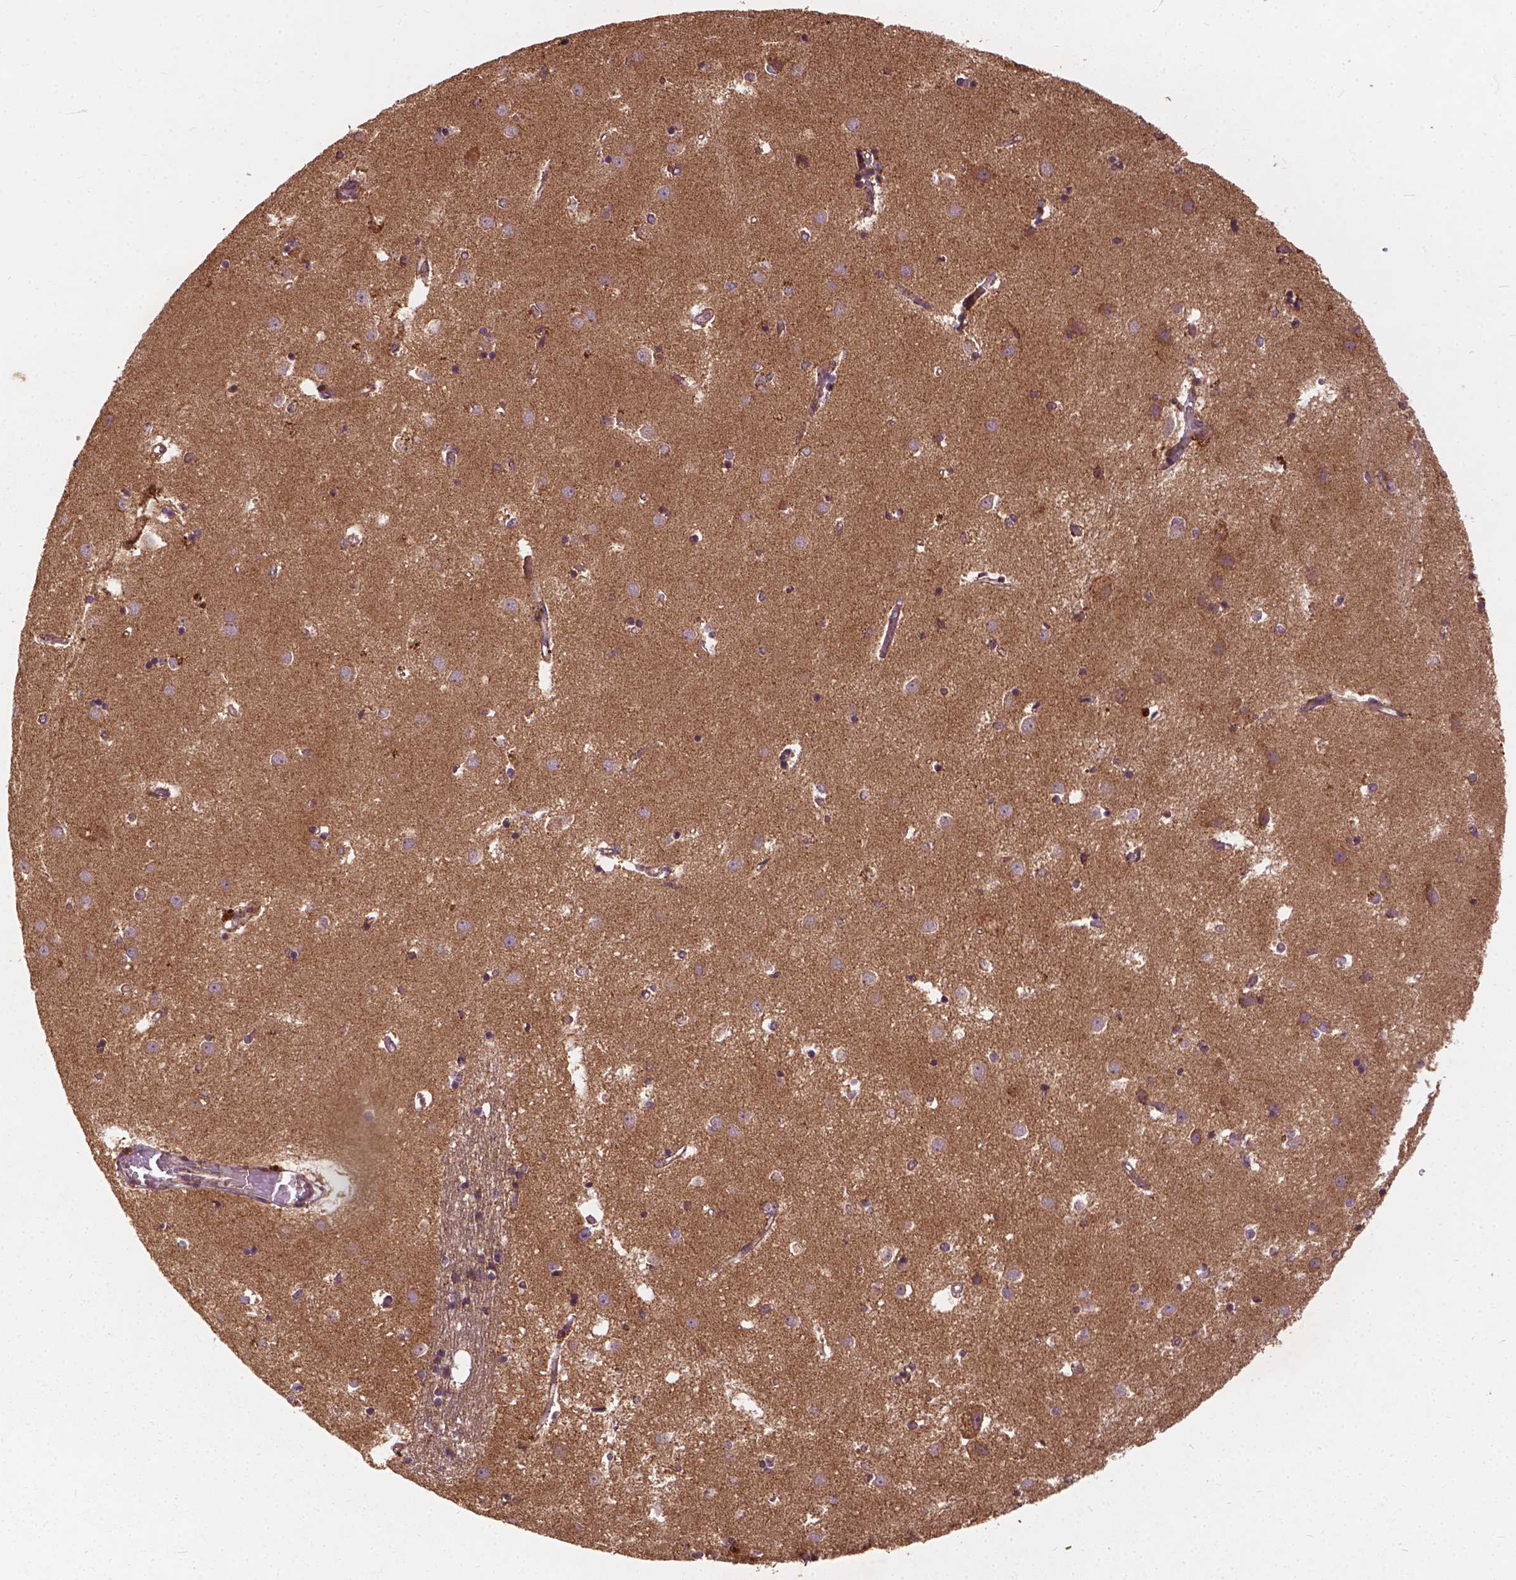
{"staining": {"intensity": "weak", "quantity": "25%-75%", "location": "cytoplasmic/membranous"}, "tissue": "caudate", "cell_type": "Glial cells", "image_type": "normal", "snomed": [{"axis": "morphology", "description": "Normal tissue, NOS"}, {"axis": "topography", "description": "Lateral ventricle wall"}], "caption": "DAB immunohistochemical staining of unremarkable human caudate exhibits weak cytoplasmic/membranous protein positivity in approximately 25%-75% of glial cells.", "gene": "UBXN2A", "patient": {"sex": "male", "age": 54}}